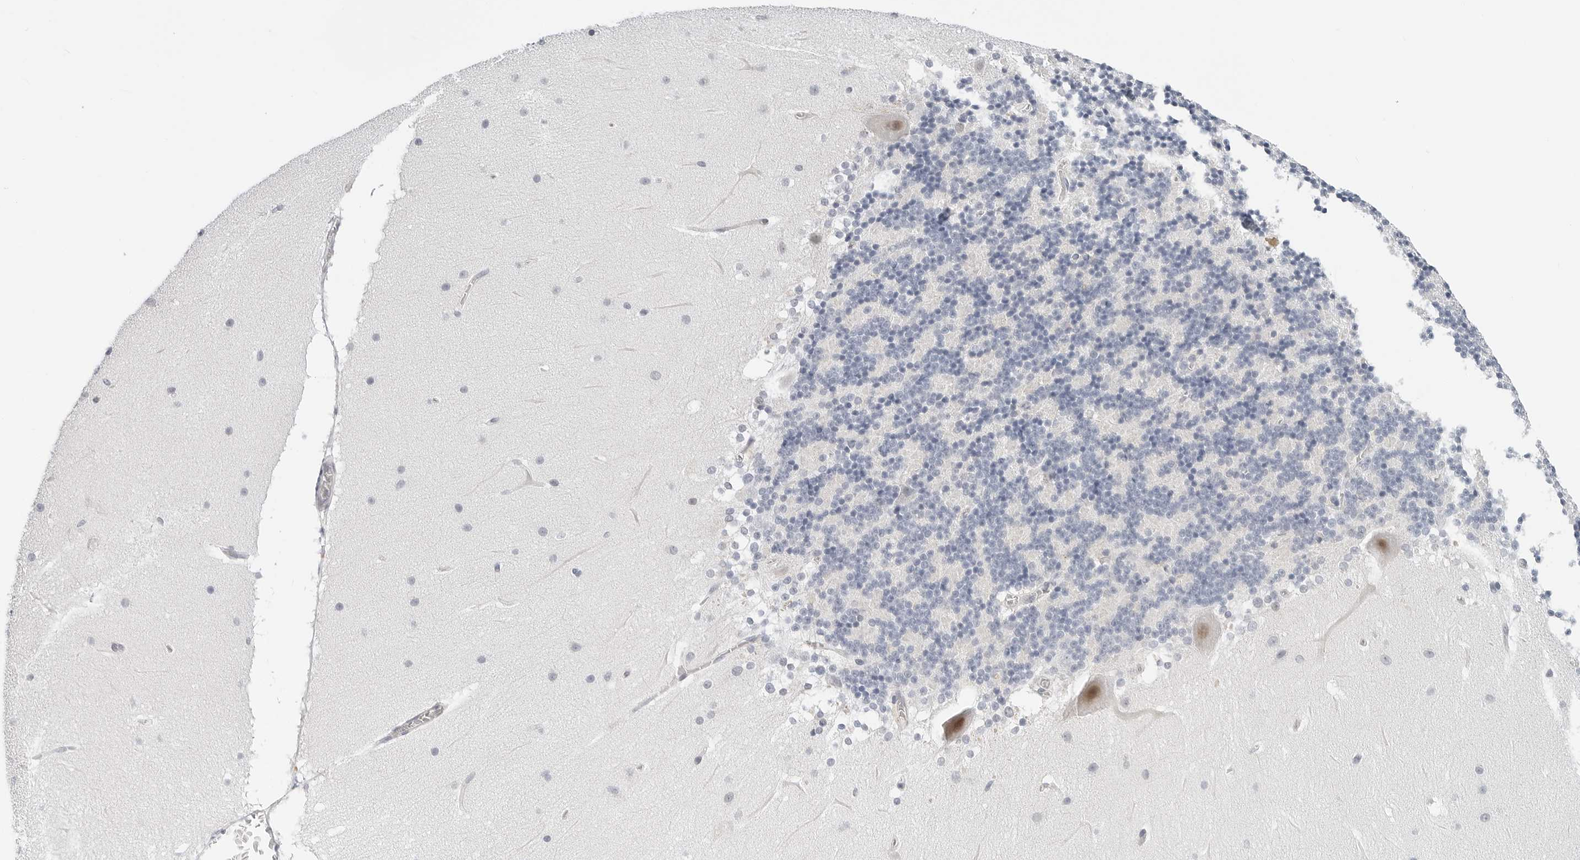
{"staining": {"intensity": "negative", "quantity": "none", "location": "none"}, "tissue": "cerebellum", "cell_type": "Cells in granular layer", "image_type": "normal", "snomed": [{"axis": "morphology", "description": "Normal tissue, NOS"}, {"axis": "topography", "description": "Cerebellum"}], "caption": "Cerebellum stained for a protein using immunohistochemistry (IHC) displays no positivity cells in granular layer.", "gene": "TSEN2", "patient": {"sex": "female", "age": 19}}